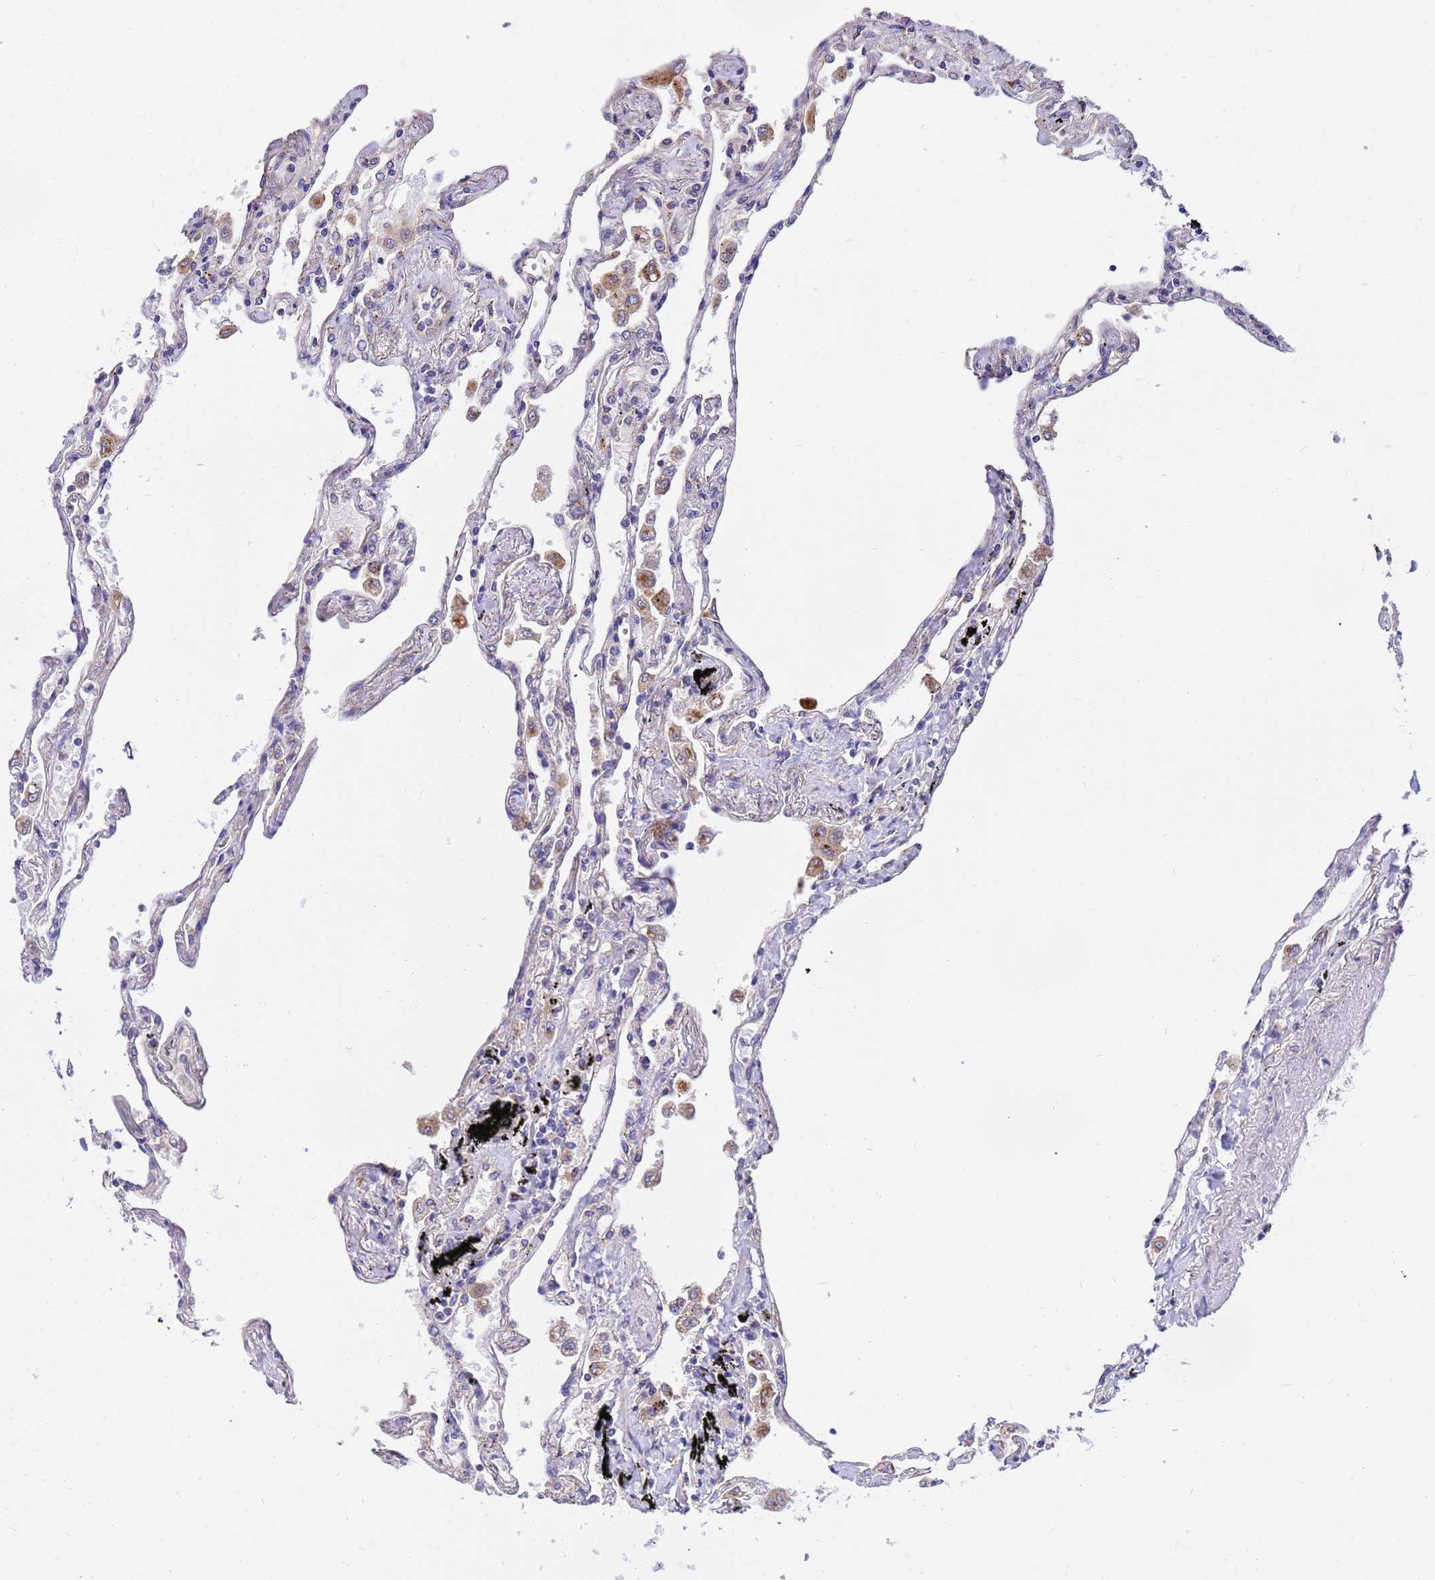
{"staining": {"intensity": "moderate", "quantity": "25%-75%", "location": "cytoplasmic/membranous"}, "tissue": "lung", "cell_type": "Alveolar cells", "image_type": "normal", "snomed": [{"axis": "morphology", "description": "Normal tissue, NOS"}, {"axis": "topography", "description": "Lung"}], "caption": "Immunohistochemical staining of normal lung exhibits 25%-75% levels of moderate cytoplasmic/membranous protein staining in approximately 25%-75% of alveolar cells.", "gene": "HPS3", "patient": {"sex": "female", "age": 67}}